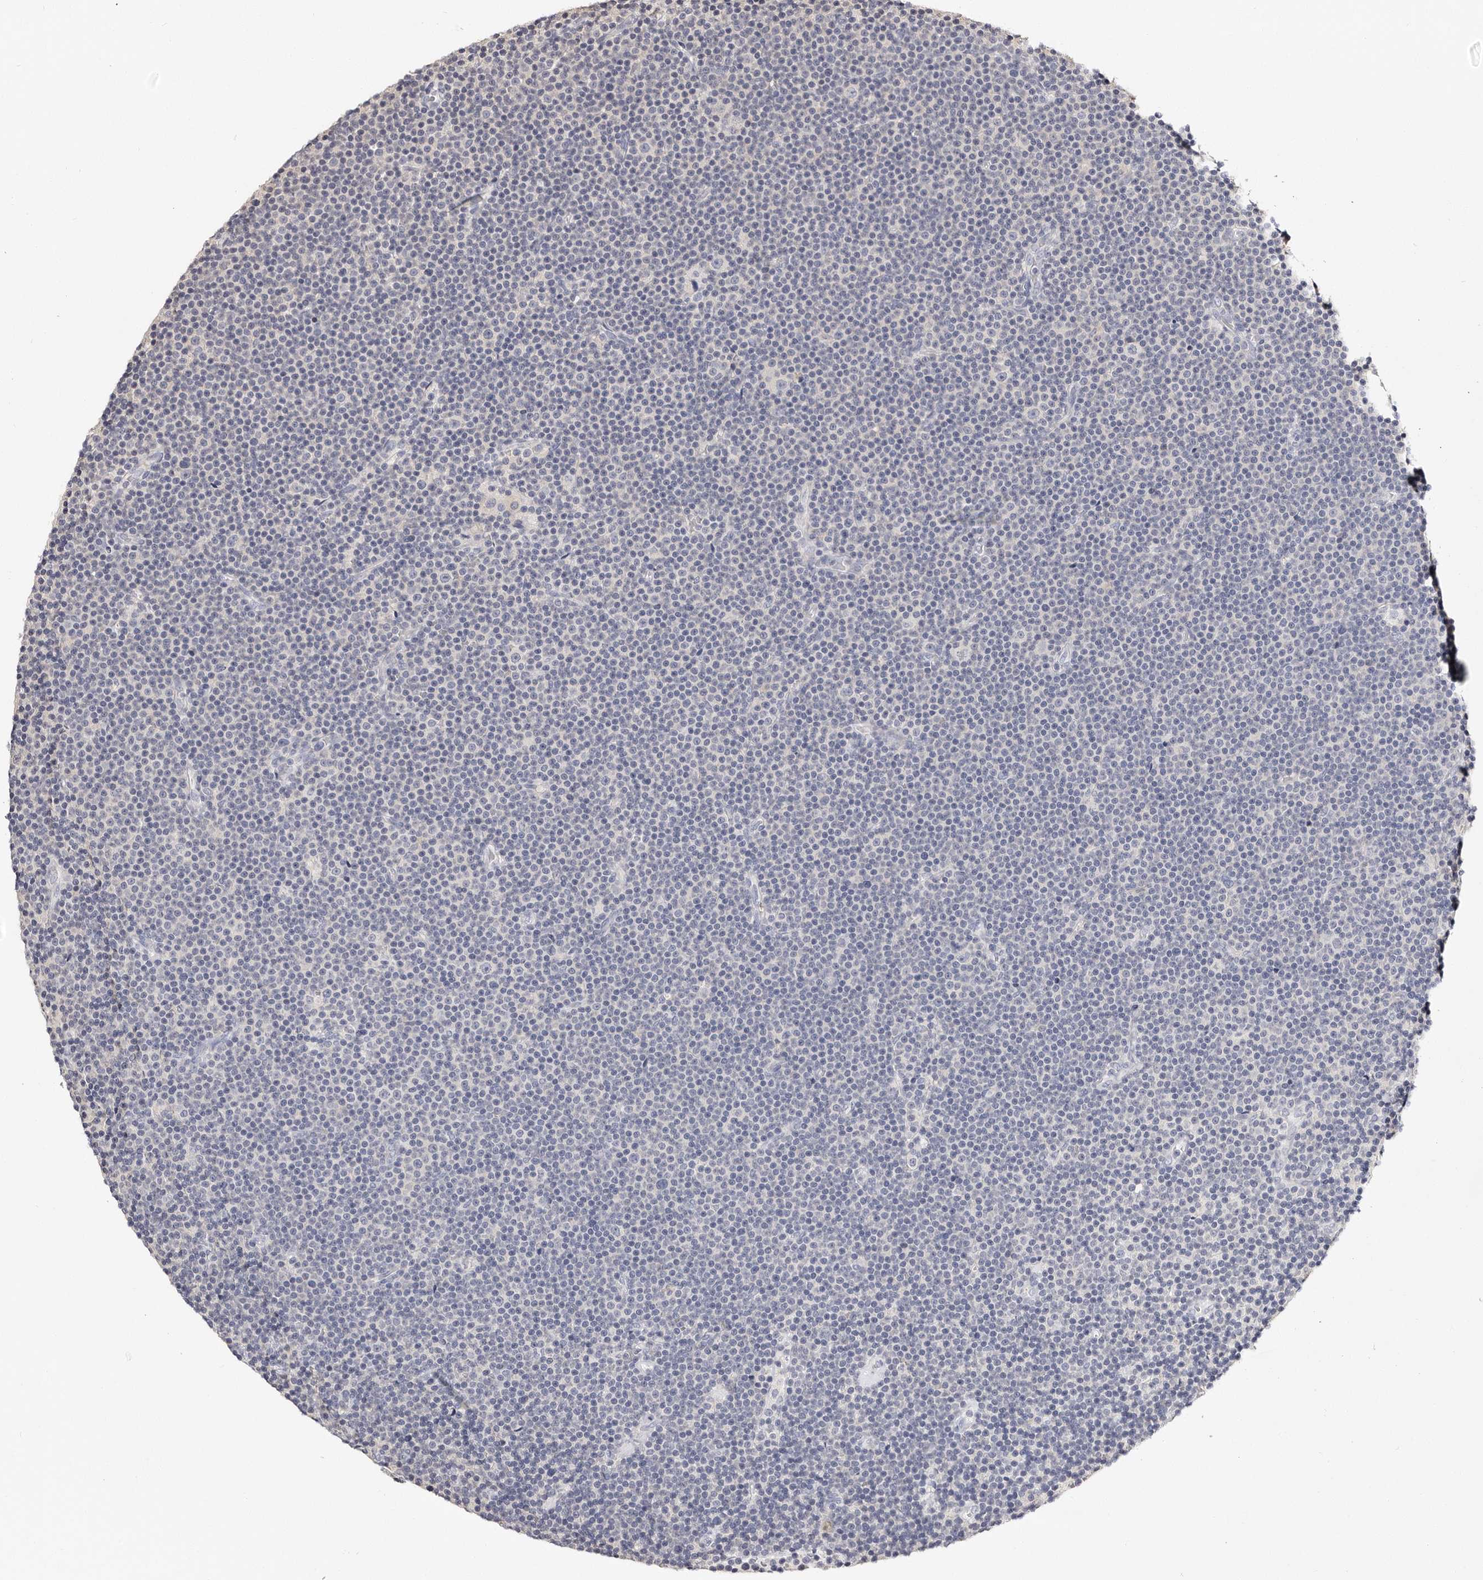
{"staining": {"intensity": "negative", "quantity": "none", "location": "none"}, "tissue": "lymphoma", "cell_type": "Tumor cells", "image_type": "cancer", "snomed": [{"axis": "morphology", "description": "Malignant lymphoma, non-Hodgkin's type, Low grade"}, {"axis": "topography", "description": "Lymph node"}], "caption": "High magnification brightfield microscopy of lymphoma stained with DAB (3,3'-diaminobenzidine) (brown) and counterstained with hematoxylin (blue): tumor cells show no significant expression.", "gene": "ROM1", "patient": {"sex": "female", "age": 67}}